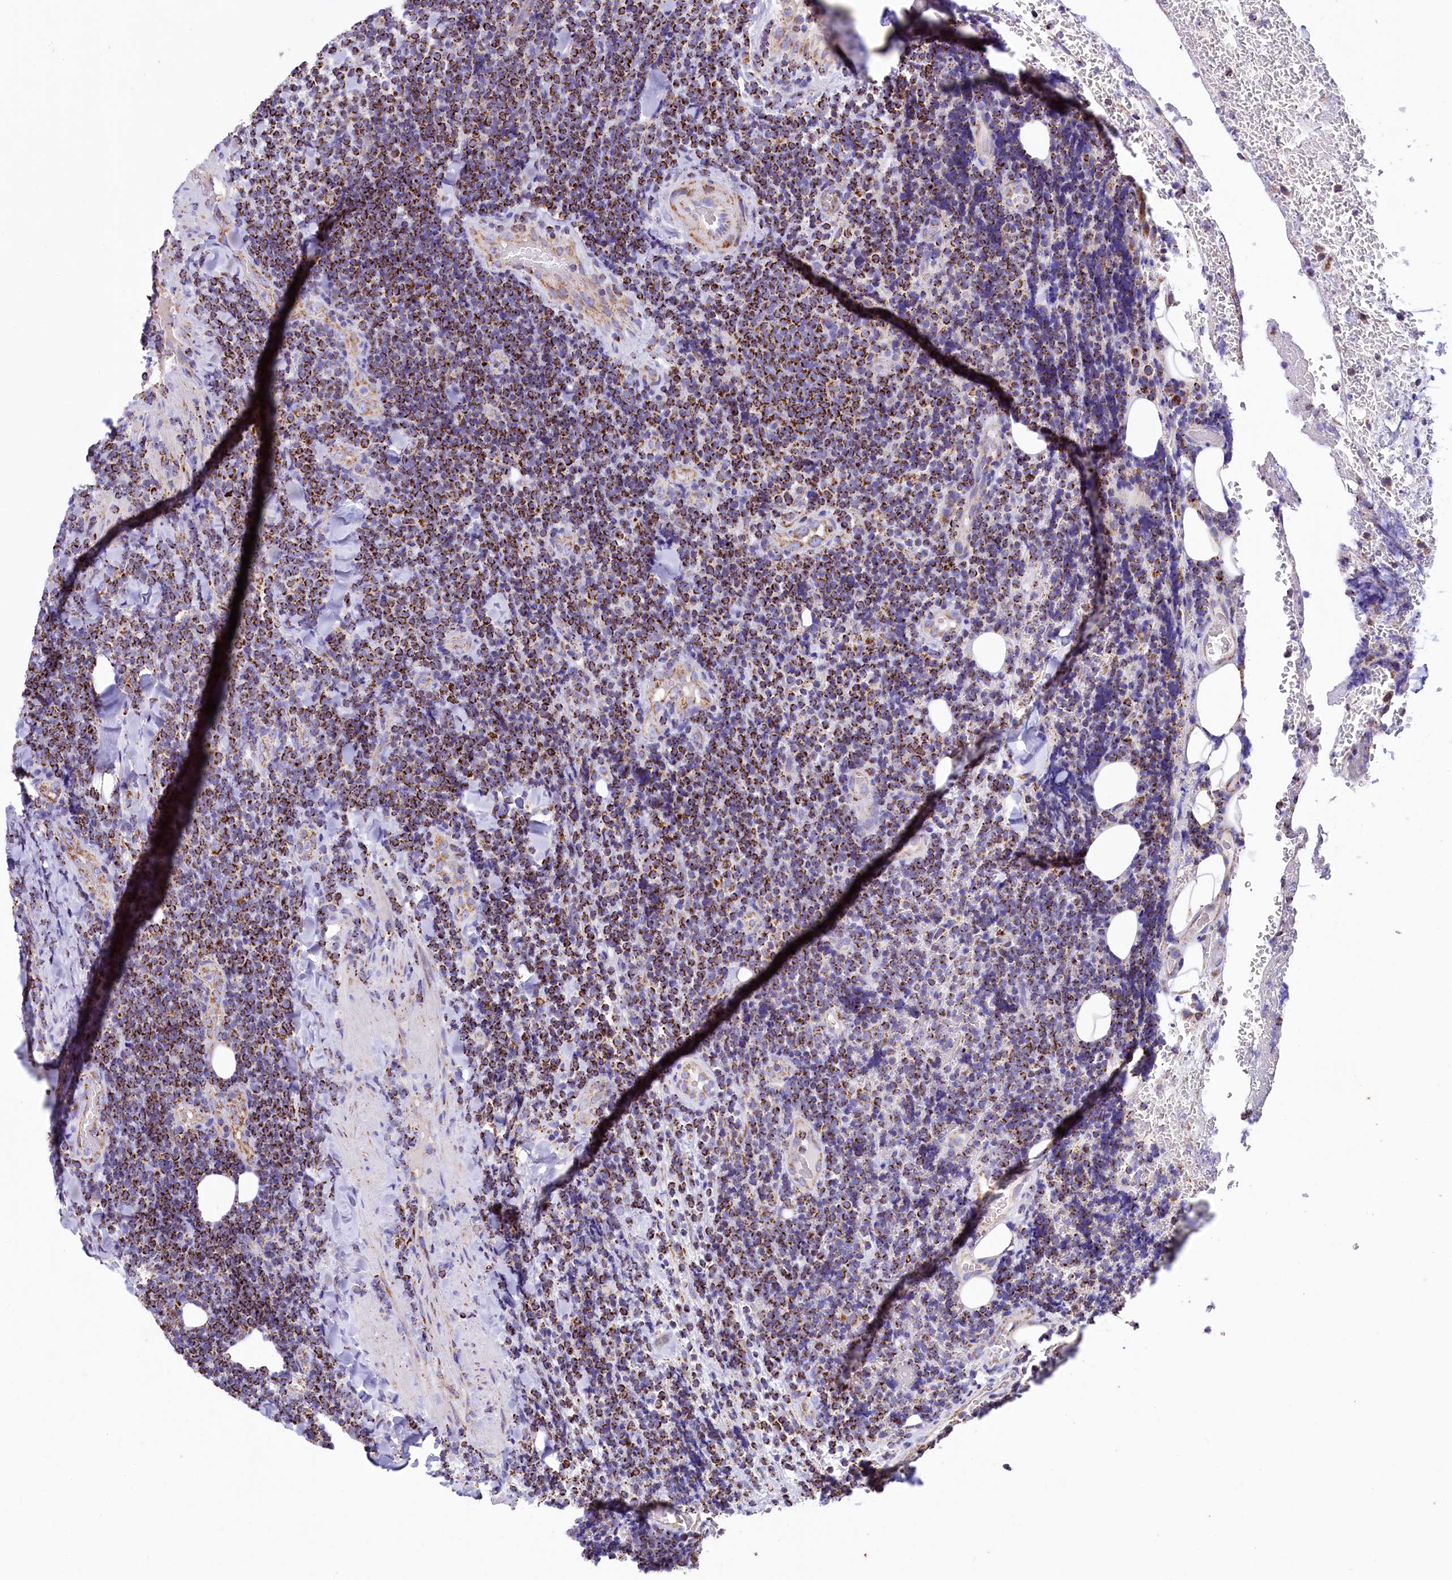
{"staining": {"intensity": "strong", "quantity": ">75%", "location": "cytoplasmic/membranous"}, "tissue": "lymphoma", "cell_type": "Tumor cells", "image_type": "cancer", "snomed": [{"axis": "morphology", "description": "Malignant lymphoma, non-Hodgkin's type, Low grade"}, {"axis": "topography", "description": "Lymph node"}], "caption": "Immunohistochemical staining of malignant lymphoma, non-Hodgkin's type (low-grade) shows strong cytoplasmic/membranous protein staining in about >75% of tumor cells. (IHC, brightfield microscopy, high magnification).", "gene": "IDH3A", "patient": {"sex": "male", "age": 66}}